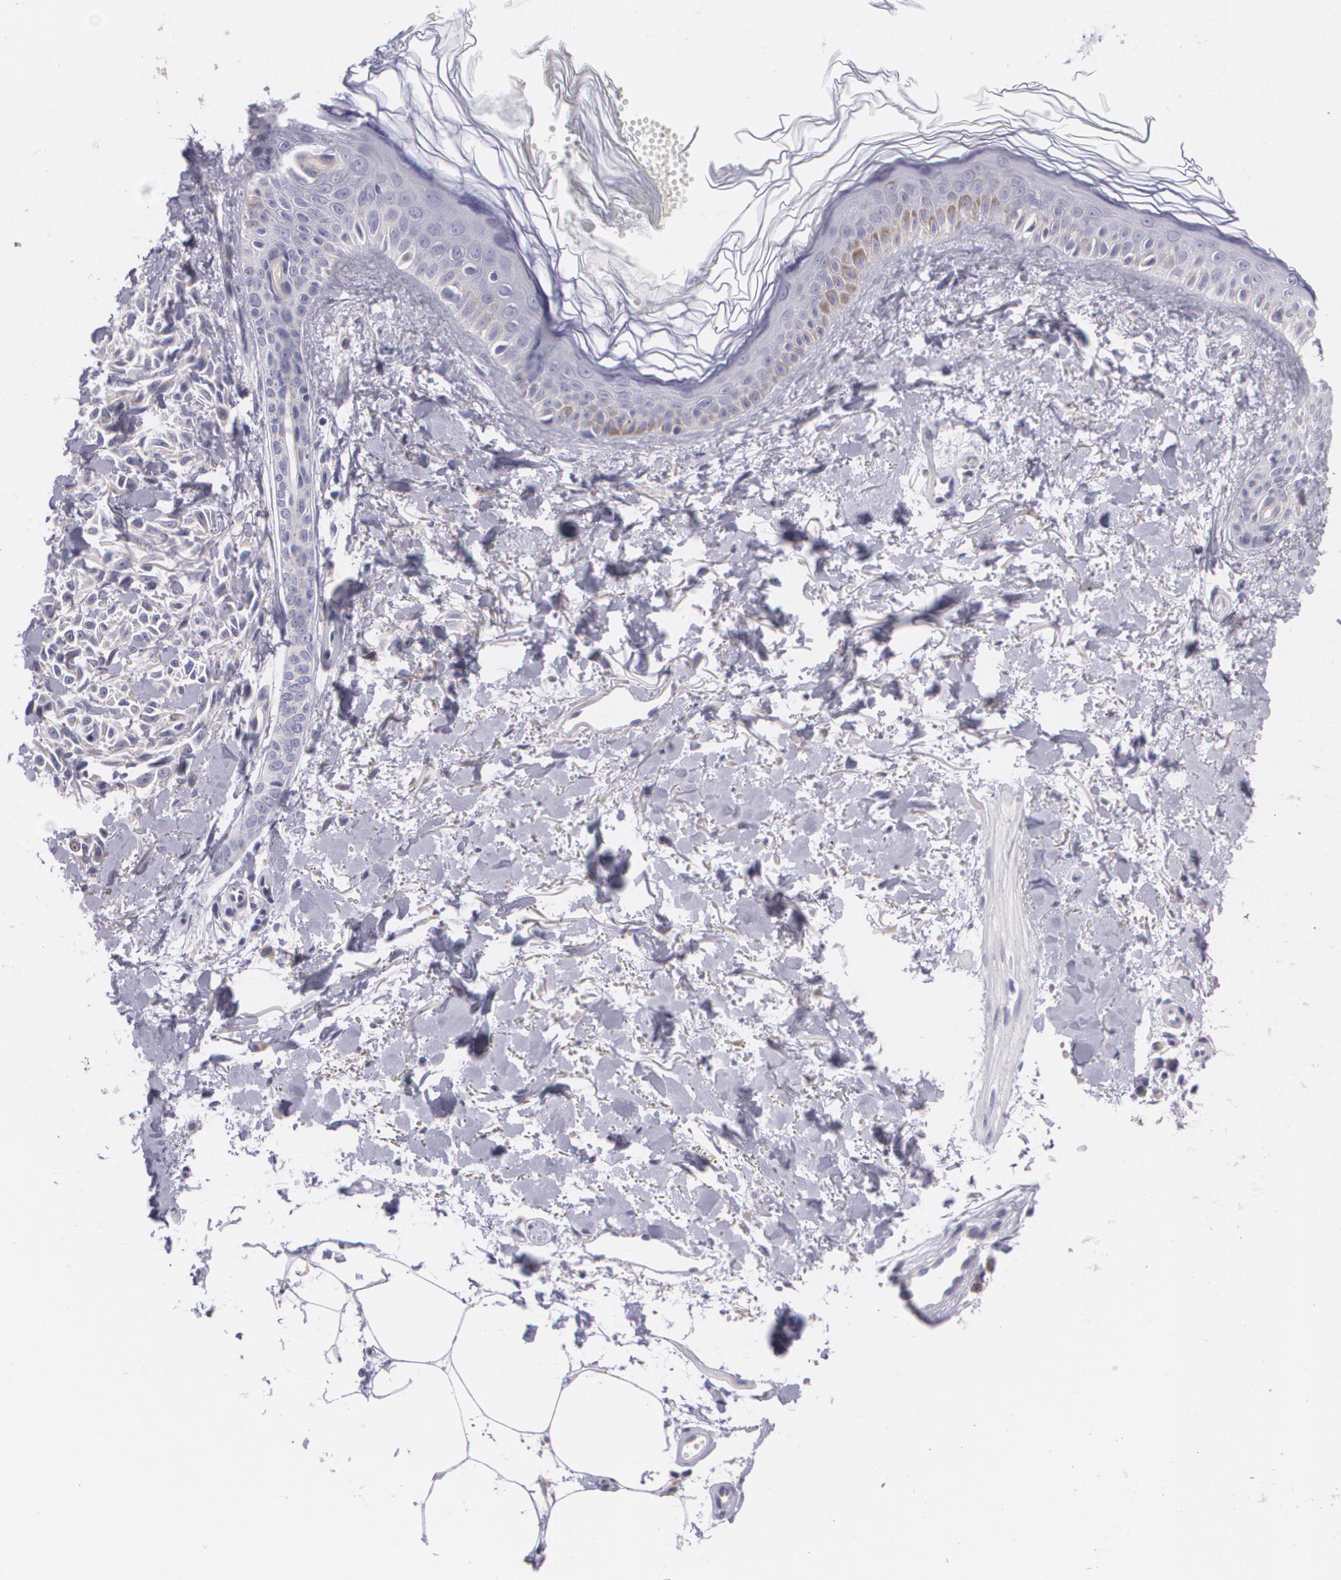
{"staining": {"intensity": "negative", "quantity": "none", "location": "none"}, "tissue": "melanoma", "cell_type": "Tumor cells", "image_type": "cancer", "snomed": [{"axis": "morphology", "description": "Malignant melanoma, NOS"}, {"axis": "topography", "description": "Skin"}], "caption": "High power microscopy histopathology image of an immunohistochemistry (IHC) image of malignant melanoma, revealing no significant staining in tumor cells.", "gene": "CILK1", "patient": {"sex": "female", "age": 73}}